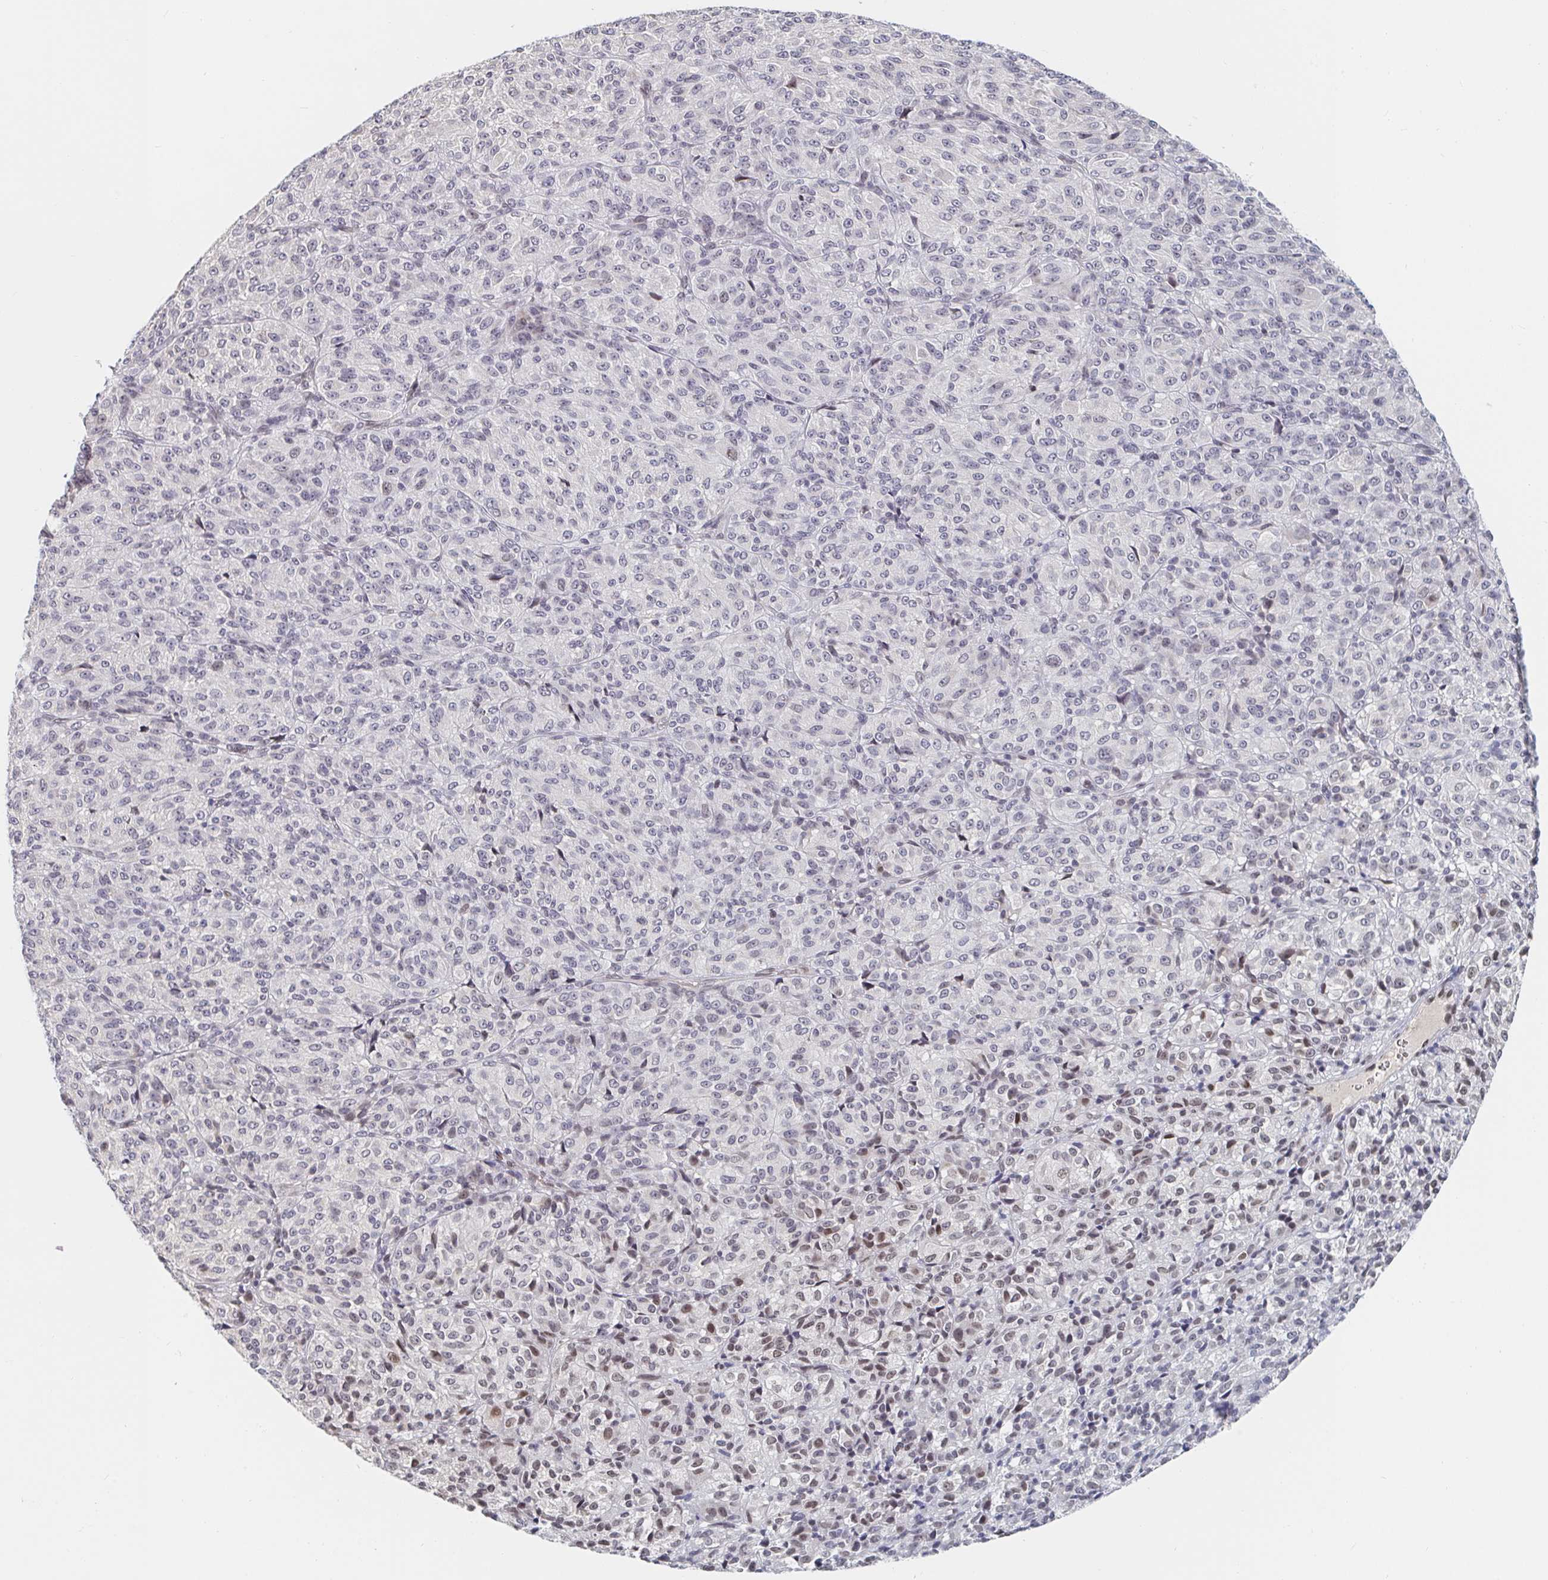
{"staining": {"intensity": "weak", "quantity": "<25%", "location": "nuclear"}, "tissue": "melanoma", "cell_type": "Tumor cells", "image_type": "cancer", "snomed": [{"axis": "morphology", "description": "Malignant melanoma, Metastatic site"}, {"axis": "topography", "description": "Brain"}], "caption": "Protein analysis of malignant melanoma (metastatic site) exhibits no significant positivity in tumor cells.", "gene": "CHD2", "patient": {"sex": "female", "age": 56}}